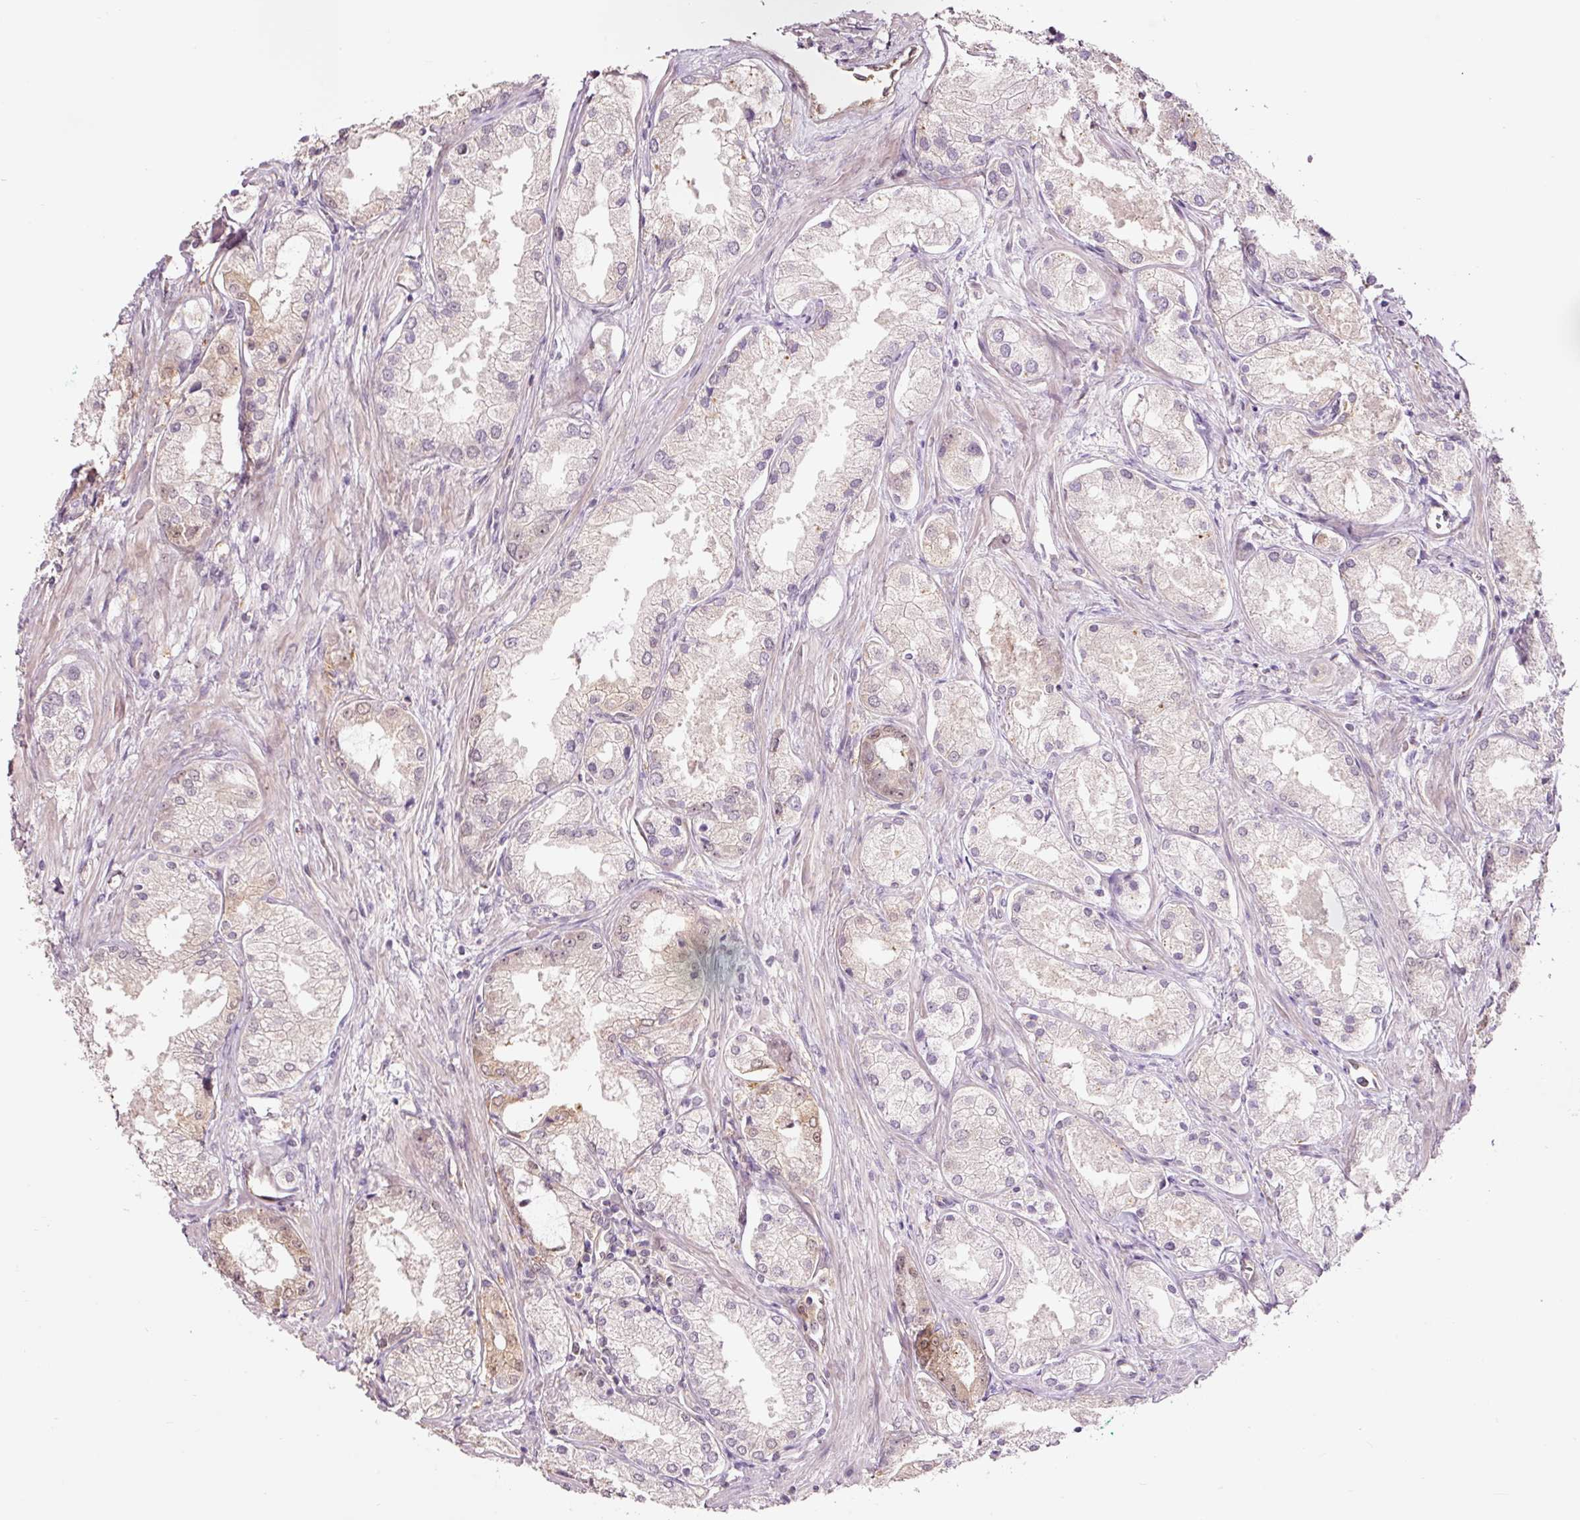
{"staining": {"intensity": "negative", "quantity": "none", "location": "none"}, "tissue": "prostate cancer", "cell_type": "Tumor cells", "image_type": "cancer", "snomed": [{"axis": "morphology", "description": "Adenocarcinoma, Low grade"}, {"axis": "topography", "description": "Prostate"}], "caption": "Tumor cells are negative for protein expression in human prostate adenocarcinoma (low-grade).", "gene": "FBXL14", "patient": {"sex": "male", "age": 68}}